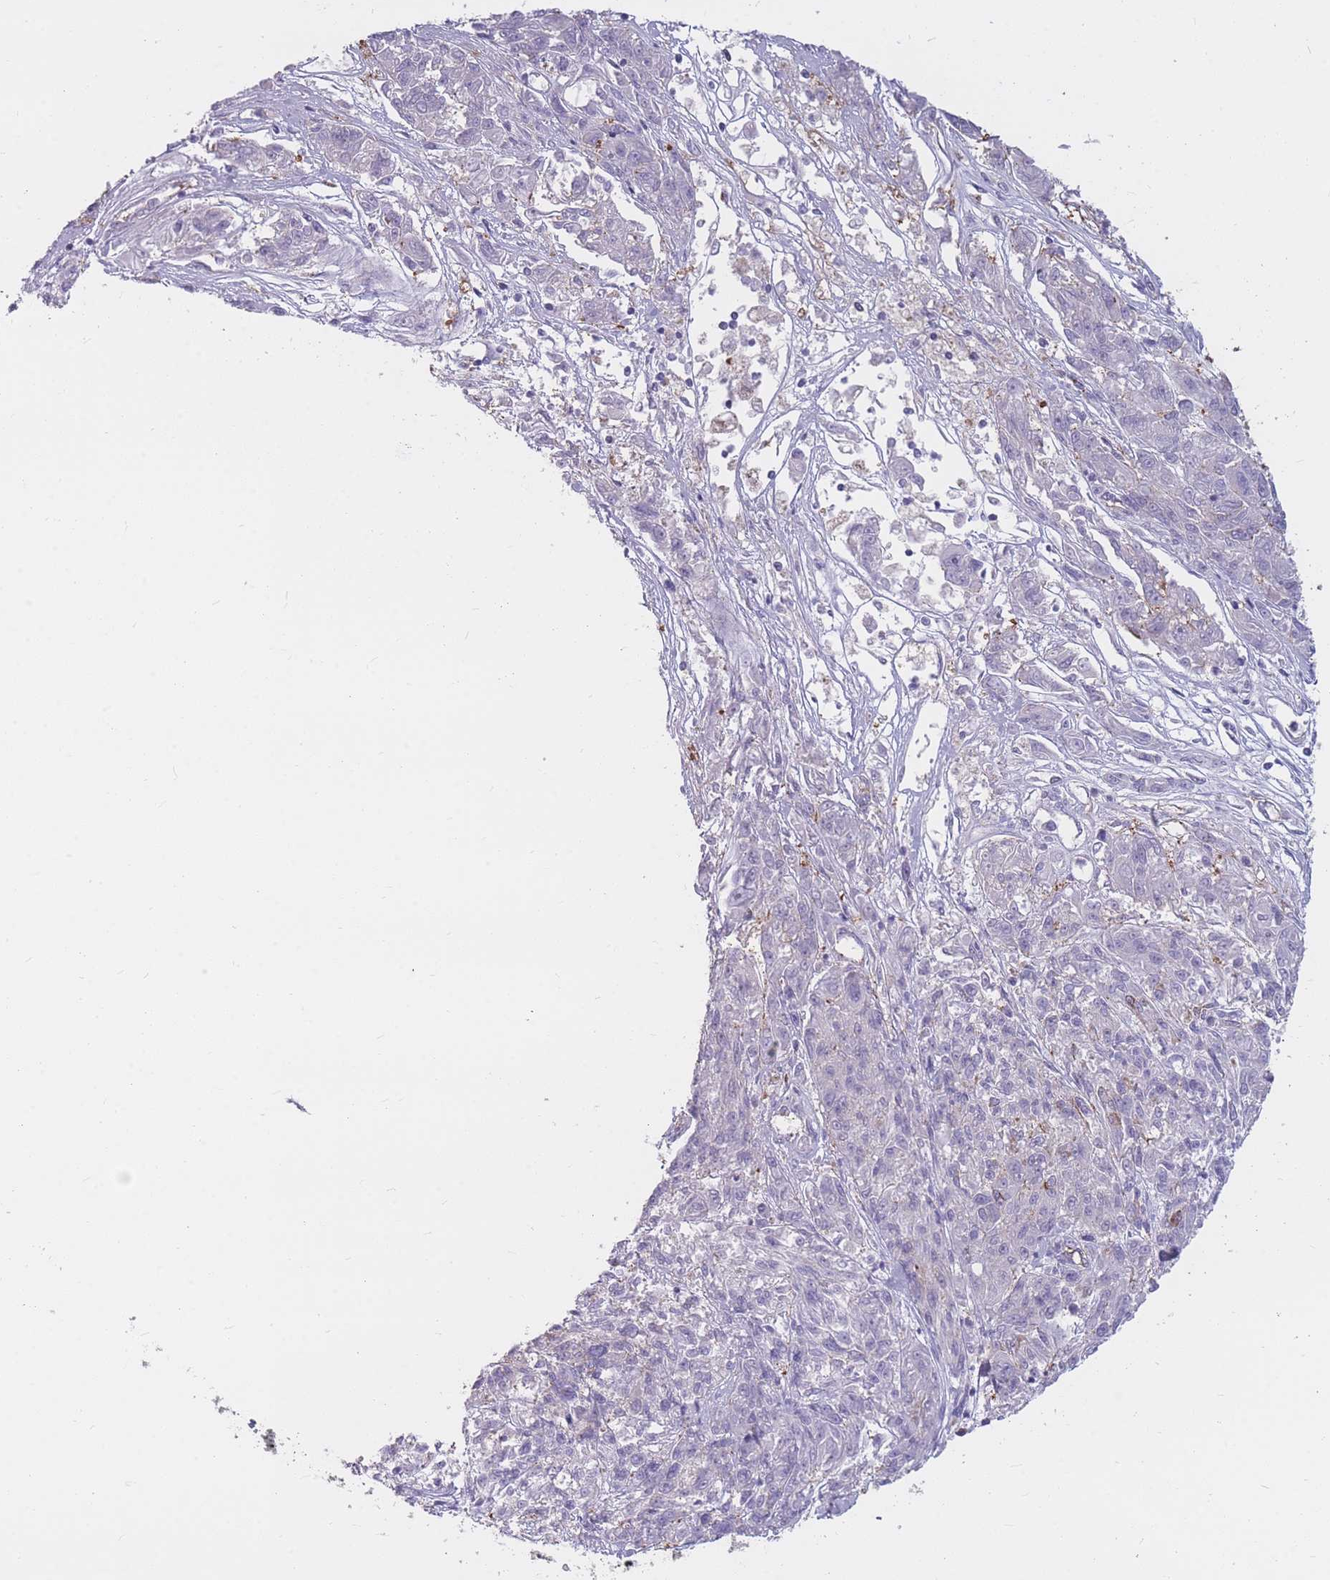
{"staining": {"intensity": "negative", "quantity": "none", "location": "none"}, "tissue": "melanoma", "cell_type": "Tumor cells", "image_type": "cancer", "snomed": [{"axis": "morphology", "description": "Malignant melanoma, NOS"}, {"axis": "topography", "description": "Skin"}], "caption": "A histopathology image of human melanoma is negative for staining in tumor cells. Nuclei are stained in blue.", "gene": "GNA11", "patient": {"sex": "male", "age": 53}}